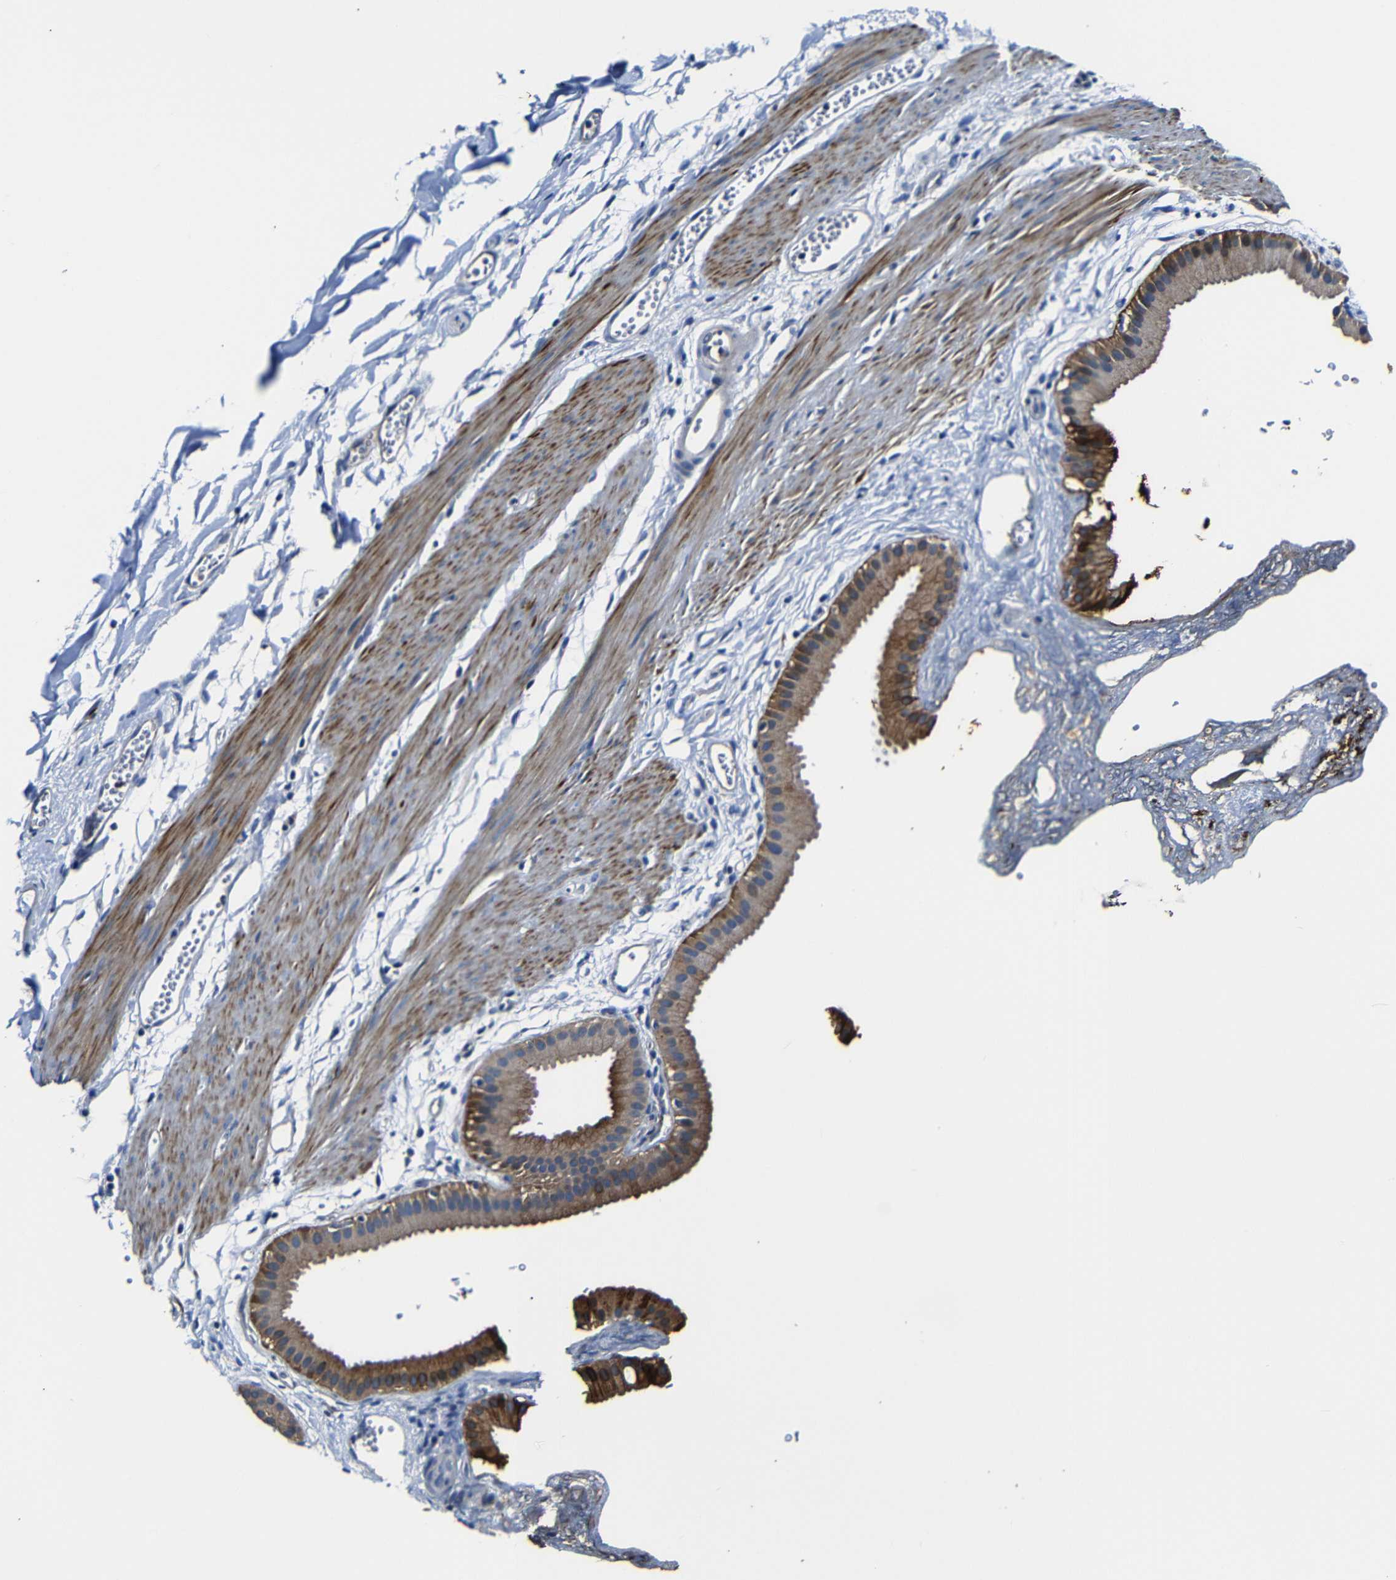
{"staining": {"intensity": "strong", "quantity": "25%-75%", "location": "cytoplasmic/membranous,nuclear"}, "tissue": "gallbladder", "cell_type": "Glandular cells", "image_type": "normal", "snomed": [{"axis": "morphology", "description": "Normal tissue, NOS"}, {"axis": "topography", "description": "Gallbladder"}], "caption": "Normal gallbladder demonstrates strong cytoplasmic/membranous,nuclear expression in about 25%-75% of glandular cells, visualized by immunohistochemistry.", "gene": "AFDN", "patient": {"sex": "female", "age": 64}}